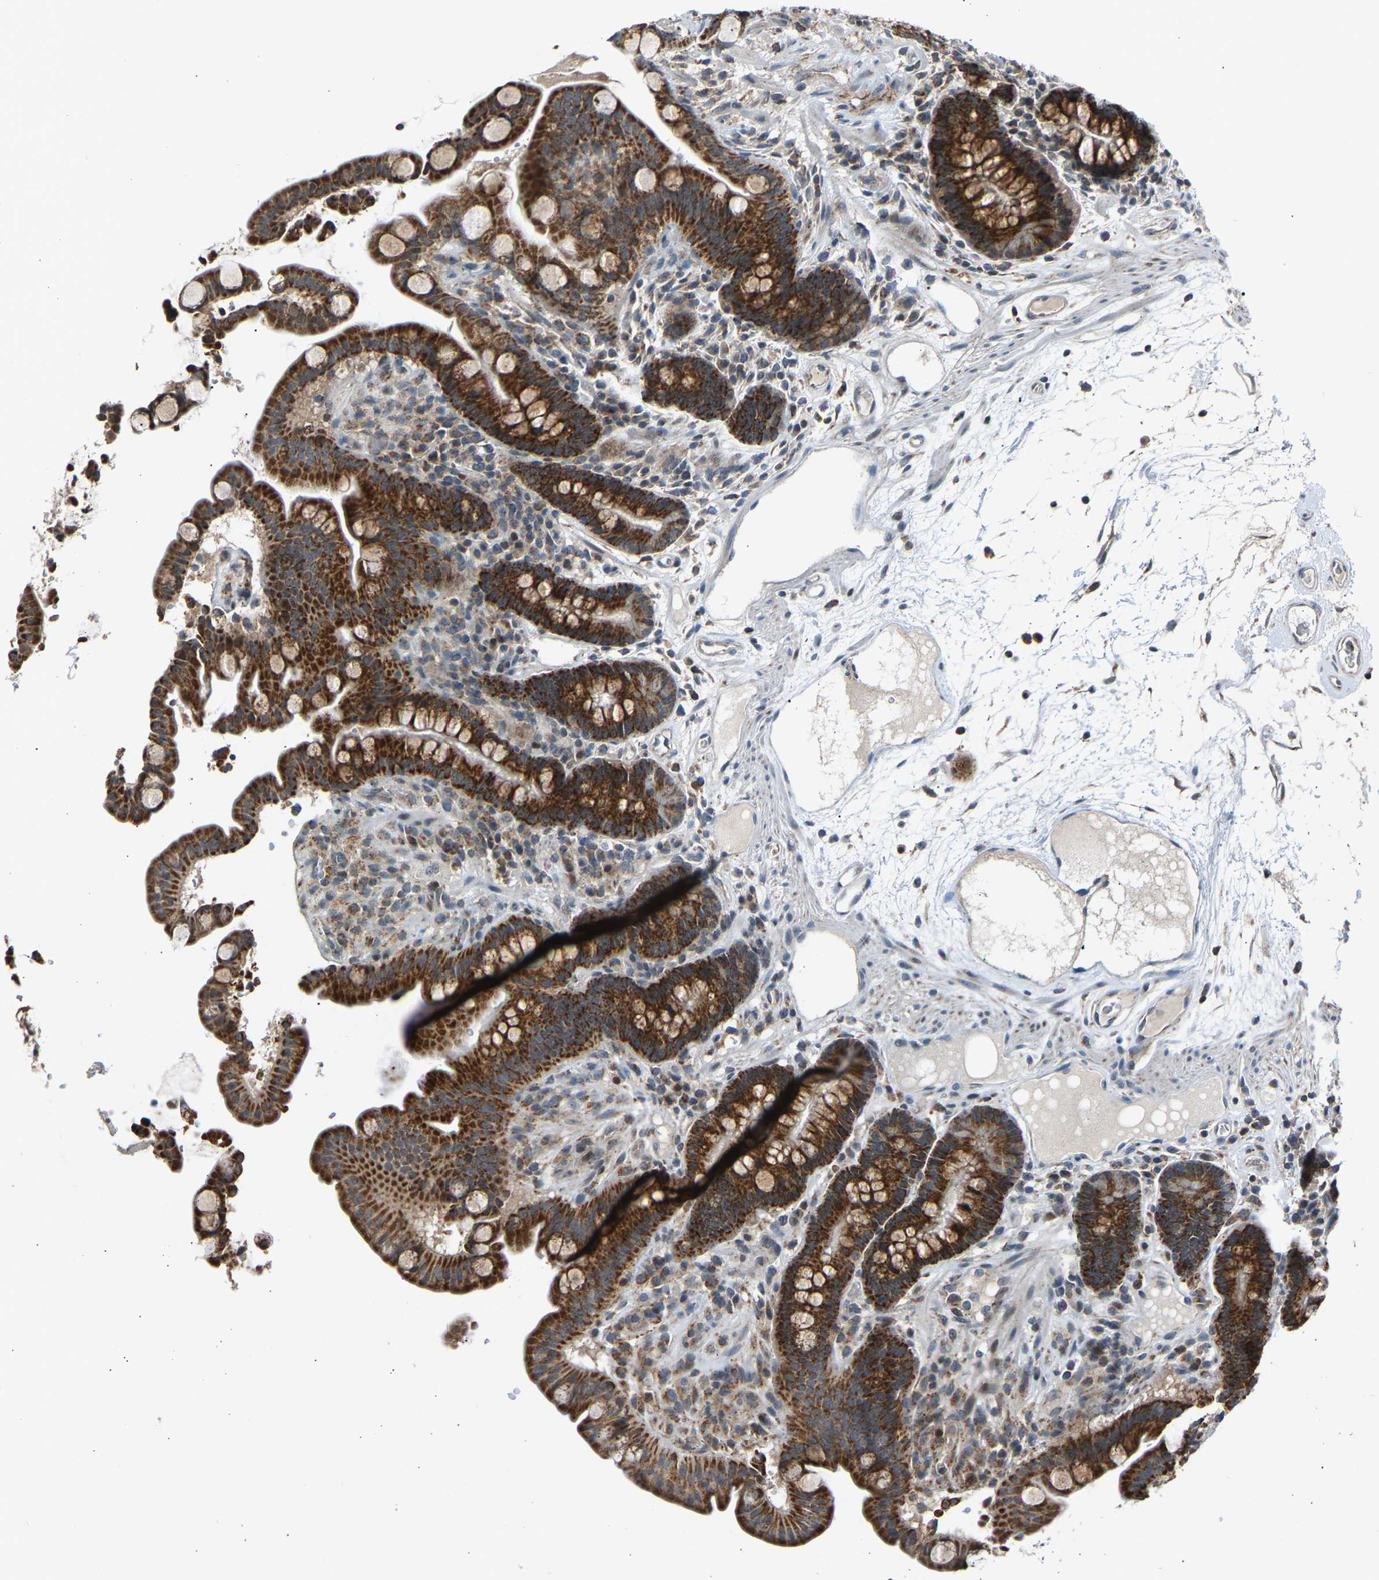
{"staining": {"intensity": "weak", "quantity": ">75%", "location": "cytoplasmic/membranous"}, "tissue": "colon", "cell_type": "Endothelial cells", "image_type": "normal", "snomed": [{"axis": "morphology", "description": "Normal tissue, NOS"}, {"axis": "topography", "description": "Colon"}], "caption": "Protein staining by immunohistochemistry (IHC) displays weak cytoplasmic/membranous staining in approximately >75% of endothelial cells in benign colon. The staining is performed using DAB (3,3'-diaminobenzidine) brown chromogen to label protein expression. The nuclei are counter-stained blue using hematoxylin.", "gene": "SLIRP", "patient": {"sex": "male", "age": 73}}